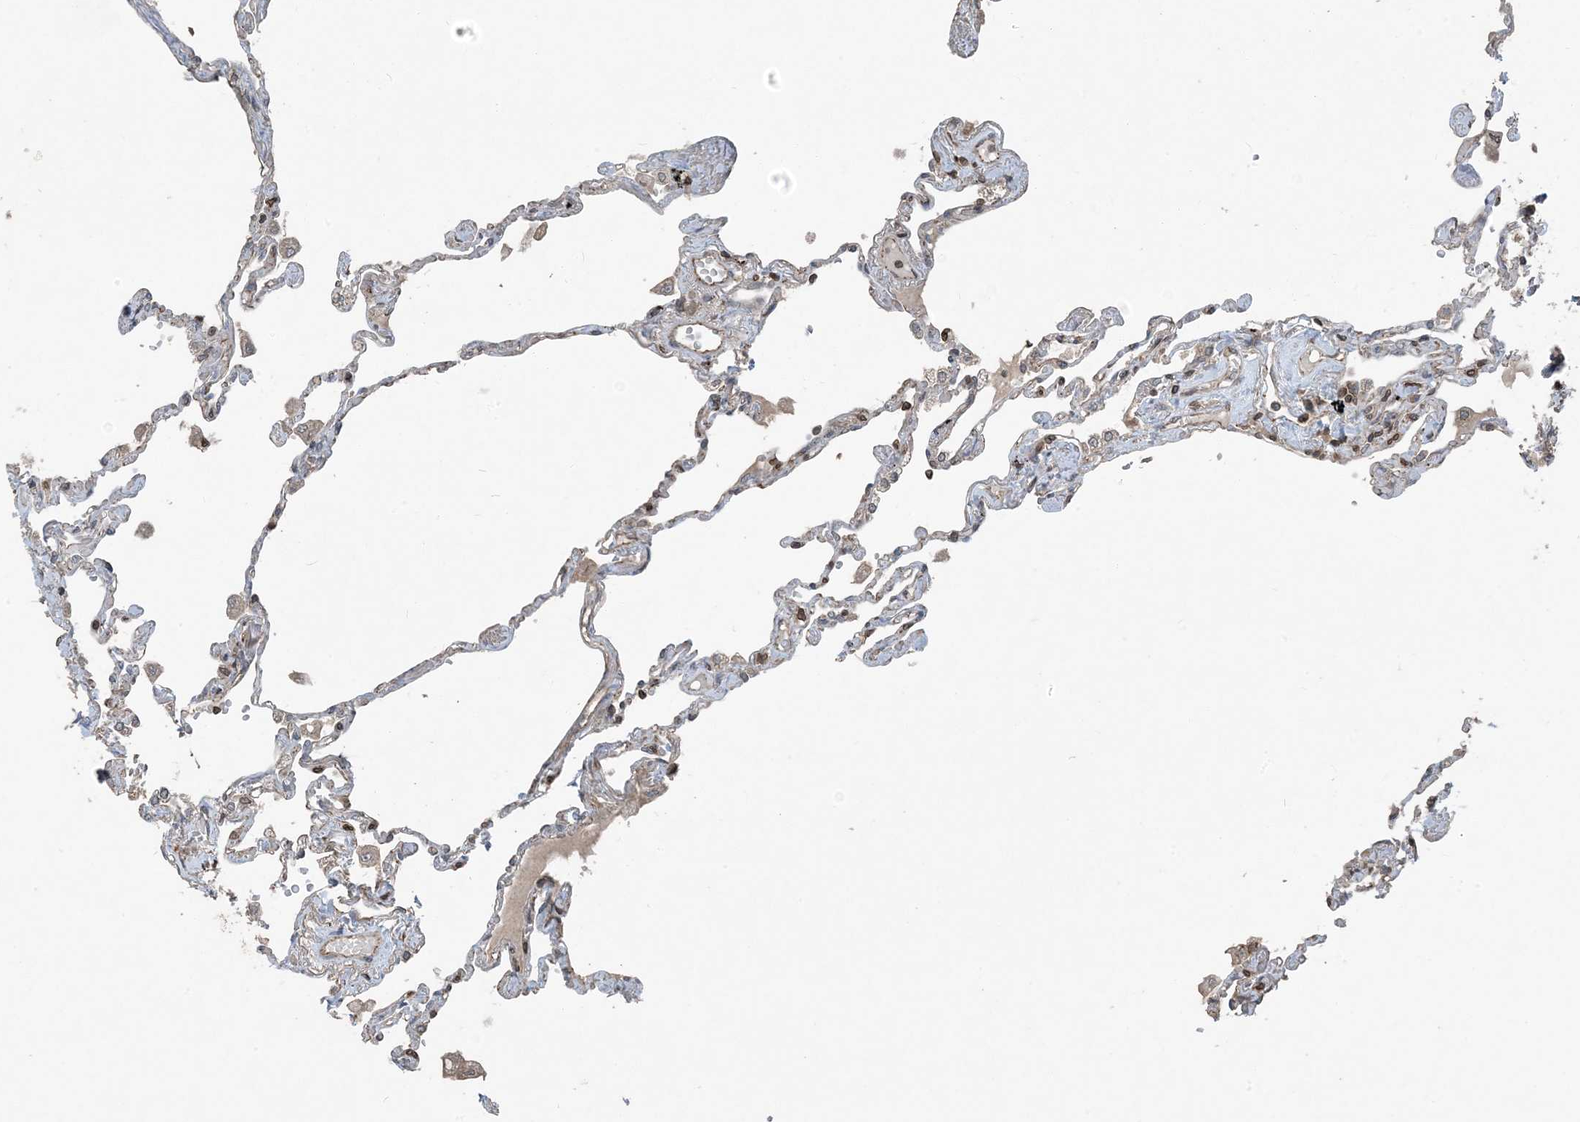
{"staining": {"intensity": "moderate", "quantity": "25%-75%", "location": "cytoplasmic/membranous,nuclear"}, "tissue": "lung", "cell_type": "Alveolar cells", "image_type": "normal", "snomed": [{"axis": "morphology", "description": "Normal tissue, NOS"}, {"axis": "topography", "description": "Lung"}], "caption": "IHC (DAB (3,3'-diaminobenzidine)) staining of benign lung reveals moderate cytoplasmic/membranous,nuclear protein positivity in approximately 25%-75% of alveolar cells. (DAB IHC with brightfield microscopy, high magnification).", "gene": "ZFAND2B", "patient": {"sex": "female", "age": 67}}